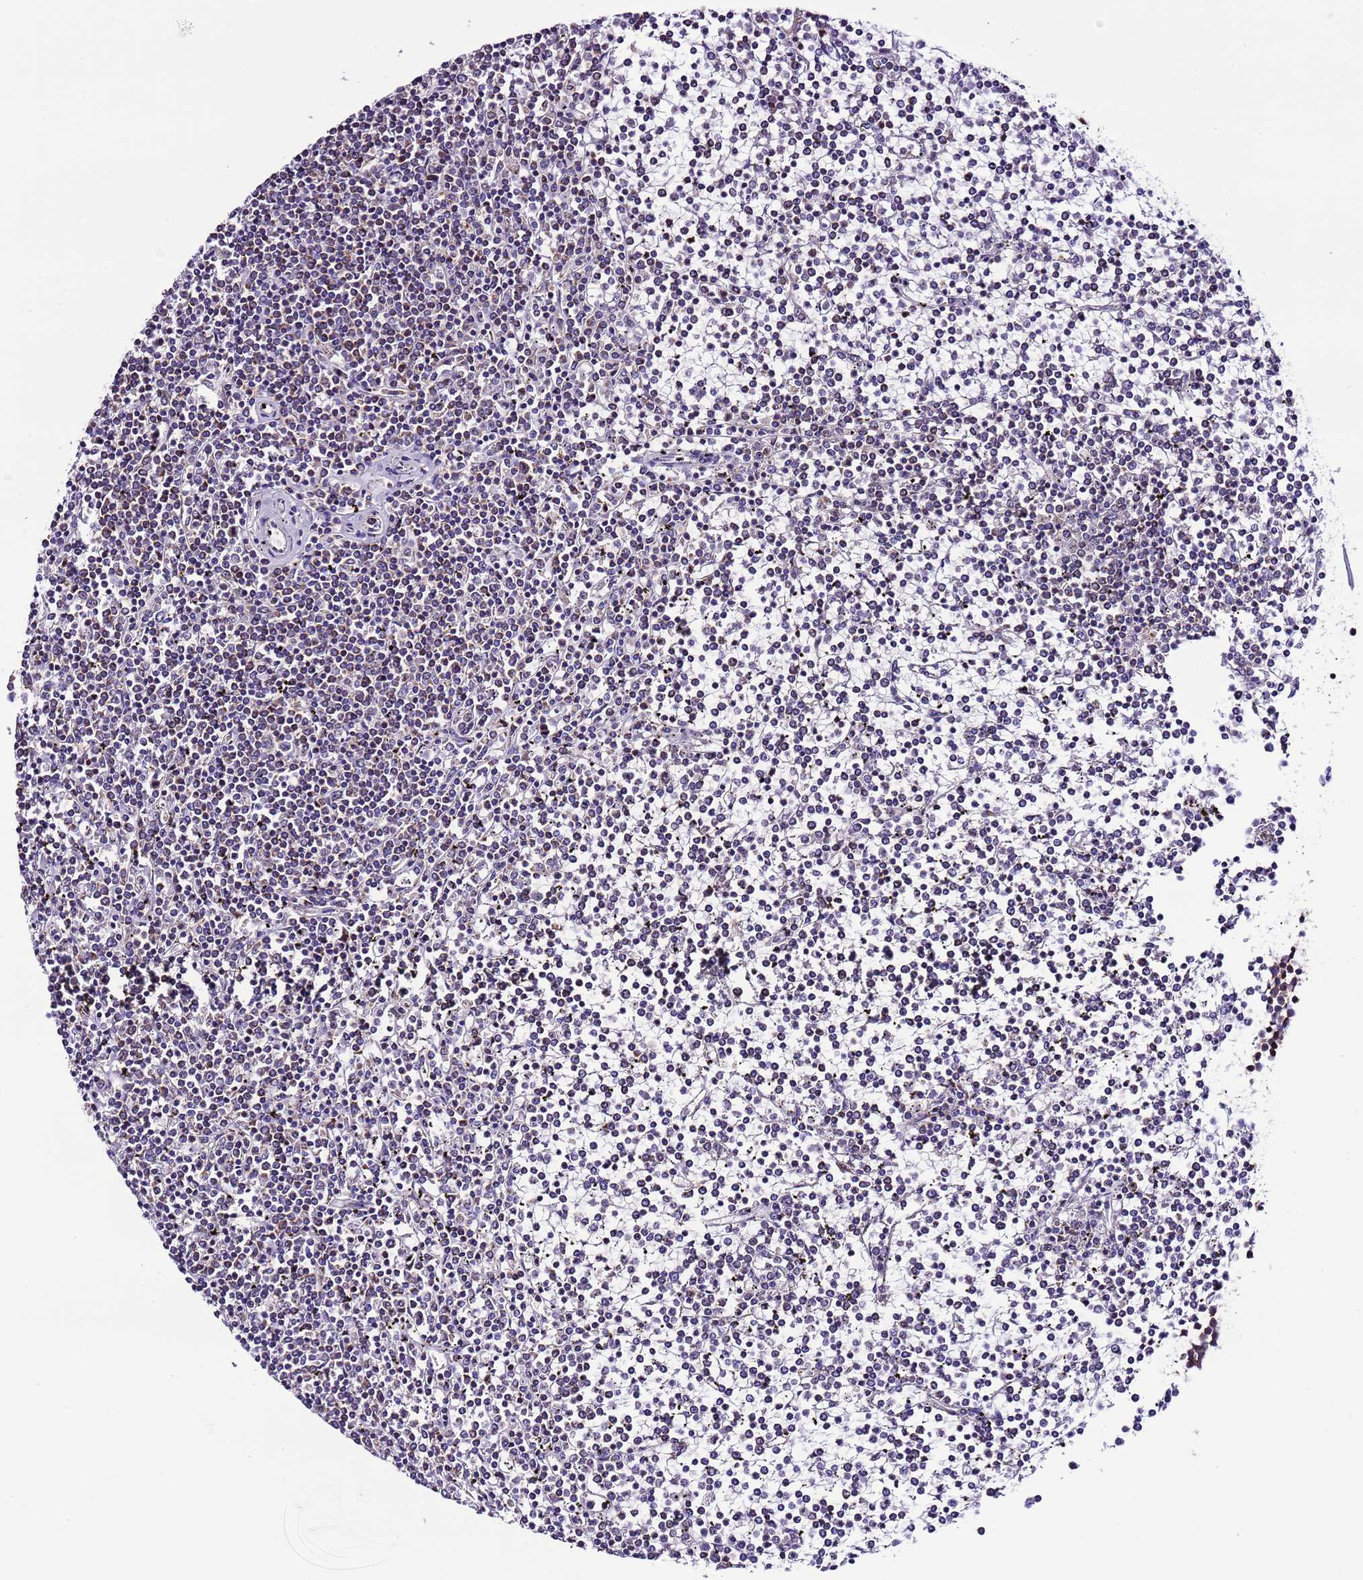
{"staining": {"intensity": "negative", "quantity": "none", "location": "none"}, "tissue": "lymphoma", "cell_type": "Tumor cells", "image_type": "cancer", "snomed": [{"axis": "morphology", "description": "Malignant lymphoma, non-Hodgkin's type, Low grade"}, {"axis": "topography", "description": "Spleen"}], "caption": "The image demonstrates no significant staining in tumor cells of low-grade malignant lymphoma, non-Hodgkin's type.", "gene": "UEVLD", "patient": {"sex": "female", "age": 19}}